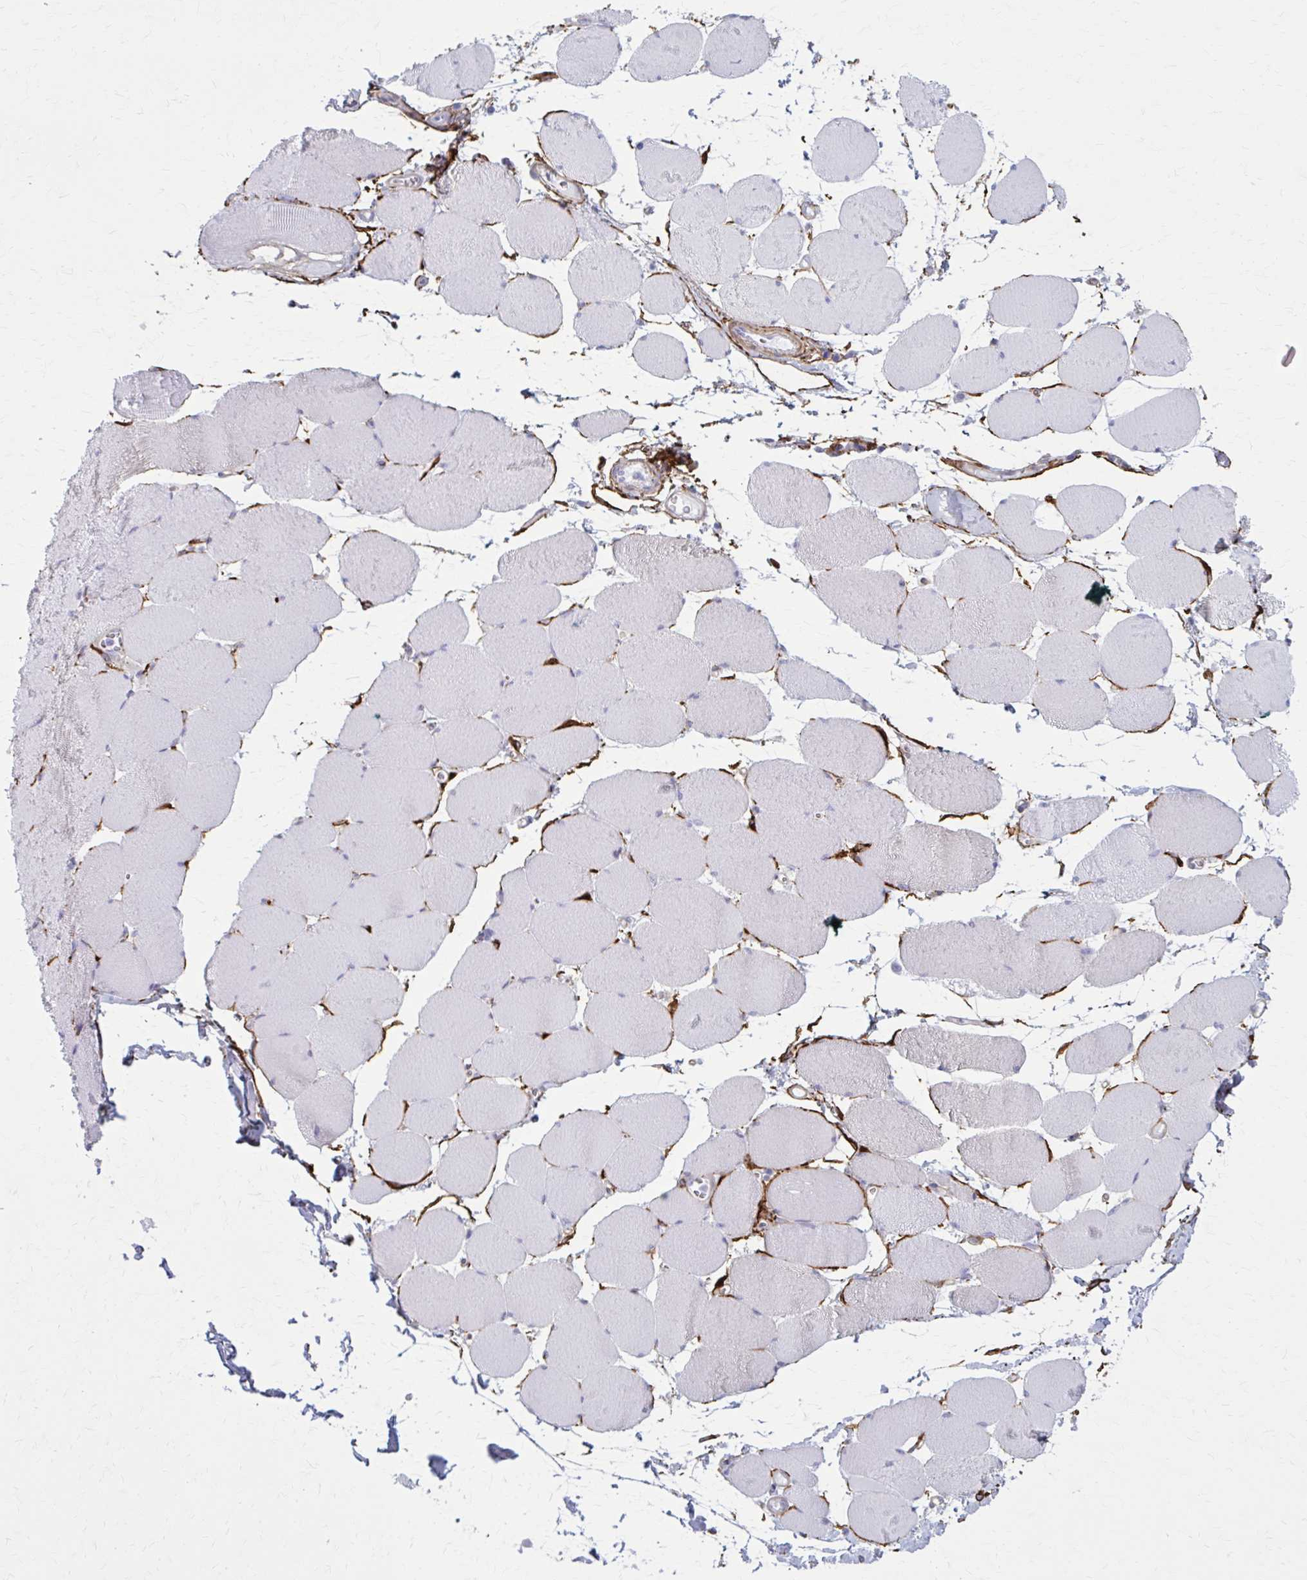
{"staining": {"intensity": "negative", "quantity": "none", "location": "none"}, "tissue": "skeletal muscle", "cell_type": "Myocytes", "image_type": "normal", "snomed": [{"axis": "morphology", "description": "Normal tissue, NOS"}, {"axis": "topography", "description": "Skeletal muscle"}], "caption": "Myocytes are negative for brown protein staining in normal skeletal muscle.", "gene": "AKAP12", "patient": {"sex": "female", "age": 75}}